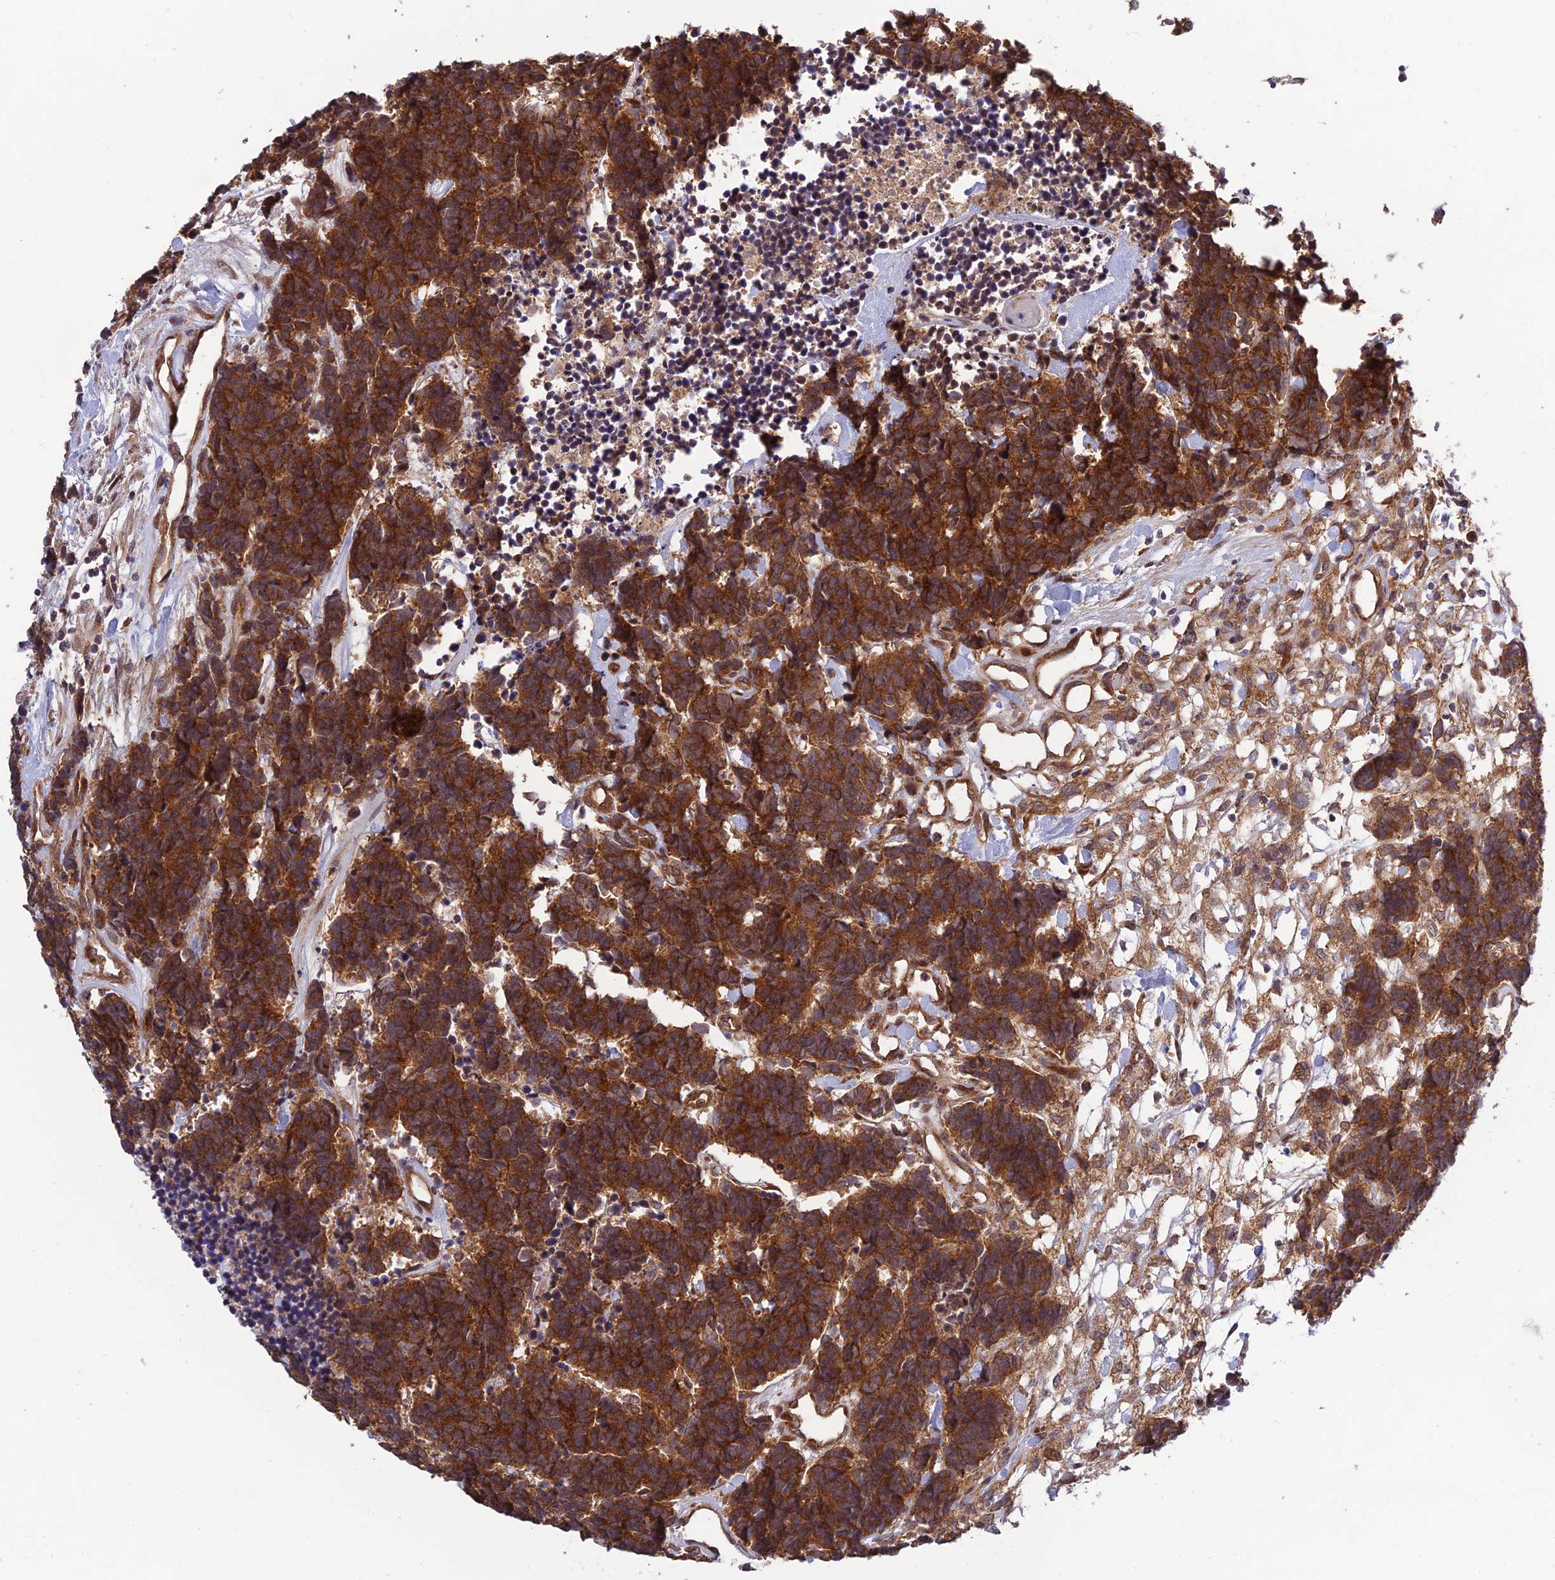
{"staining": {"intensity": "strong", "quantity": ">75%", "location": "cytoplasmic/membranous"}, "tissue": "carcinoid", "cell_type": "Tumor cells", "image_type": "cancer", "snomed": [{"axis": "morphology", "description": "Carcinoma, NOS"}, {"axis": "morphology", "description": "Carcinoid, malignant, NOS"}, {"axis": "topography", "description": "Urinary bladder"}], "caption": "This is a histology image of IHC staining of carcinoma, which shows strong expression in the cytoplasmic/membranous of tumor cells.", "gene": "PLEKHG2", "patient": {"sex": "male", "age": 57}}